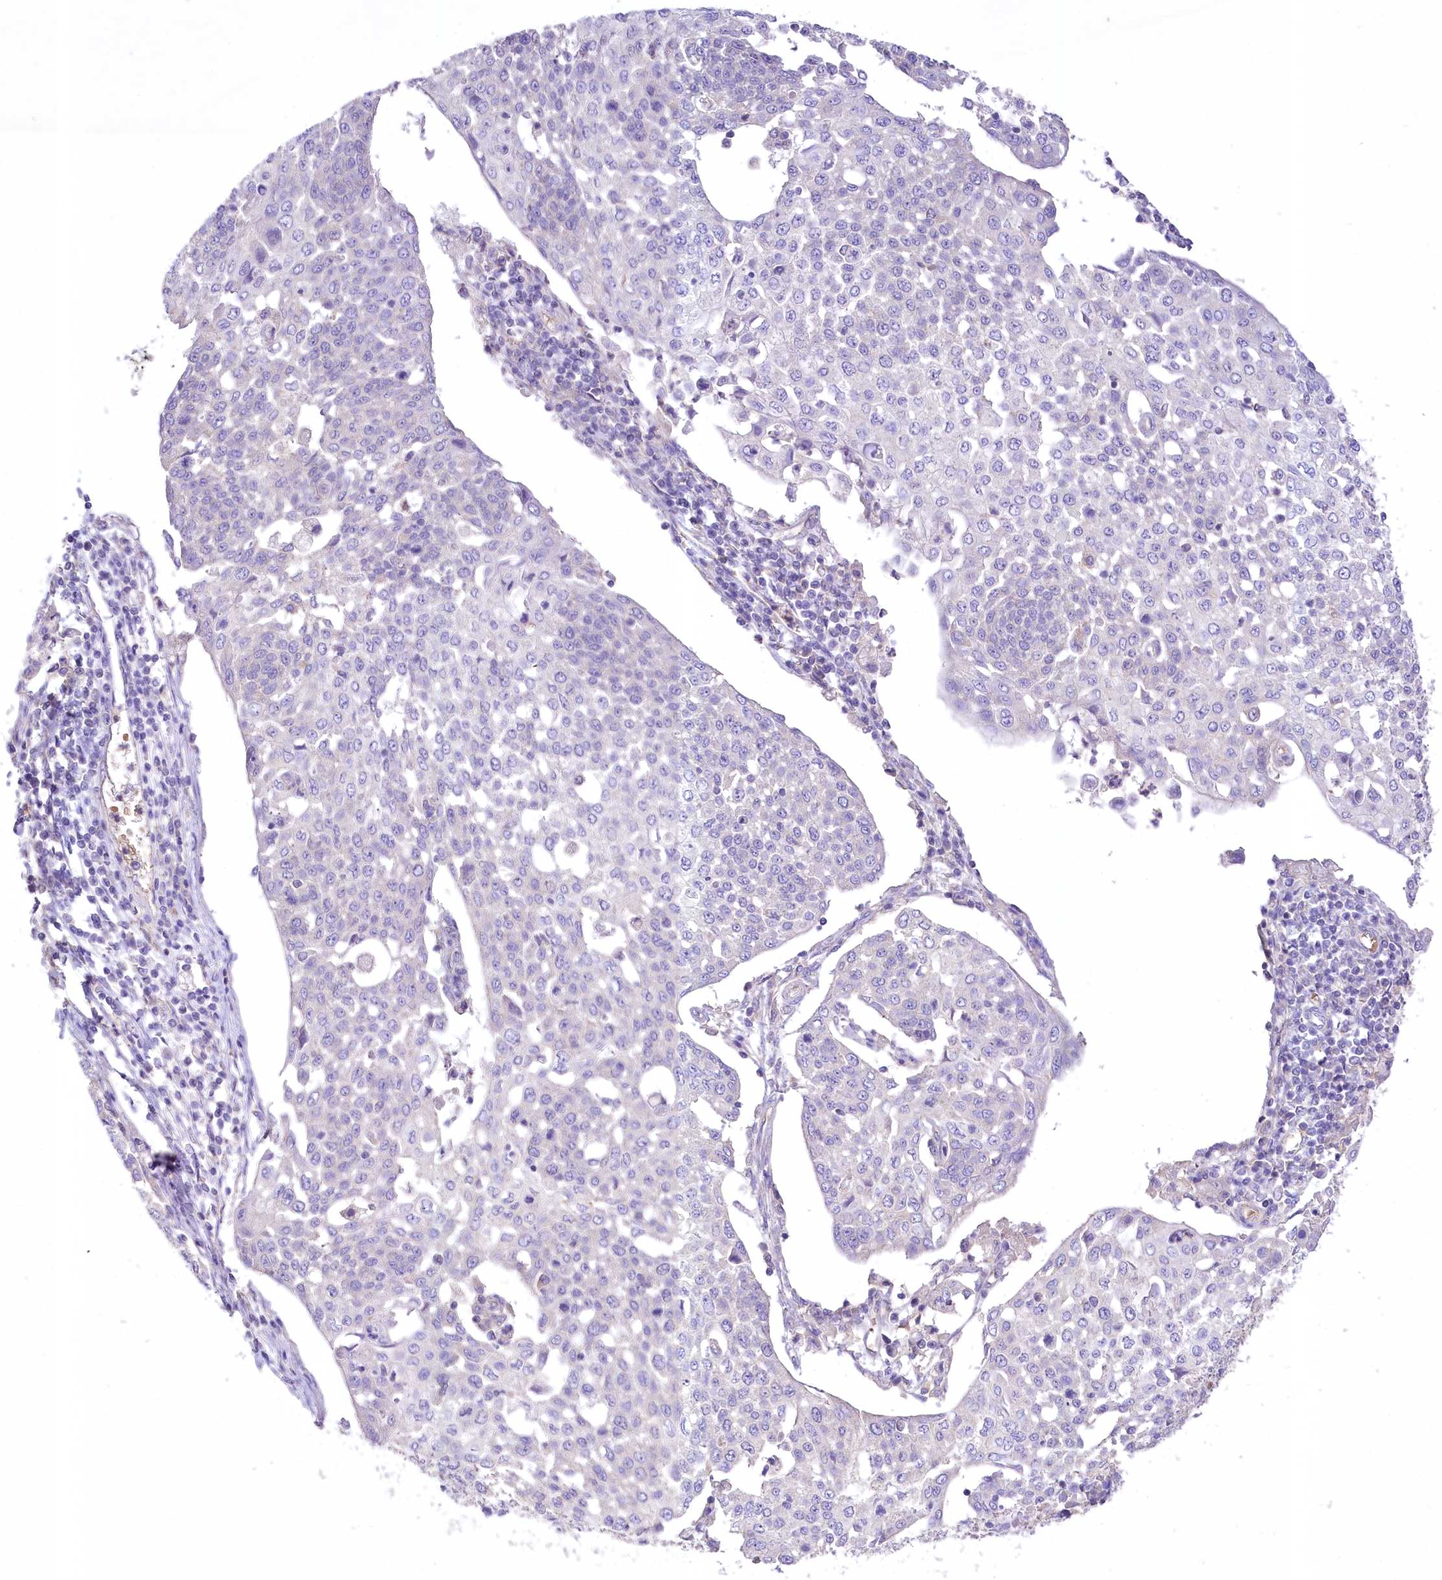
{"staining": {"intensity": "negative", "quantity": "none", "location": "none"}, "tissue": "cervical cancer", "cell_type": "Tumor cells", "image_type": "cancer", "snomed": [{"axis": "morphology", "description": "Squamous cell carcinoma, NOS"}, {"axis": "topography", "description": "Cervix"}], "caption": "A micrograph of cervical squamous cell carcinoma stained for a protein reveals no brown staining in tumor cells.", "gene": "PRSS53", "patient": {"sex": "female", "age": 34}}